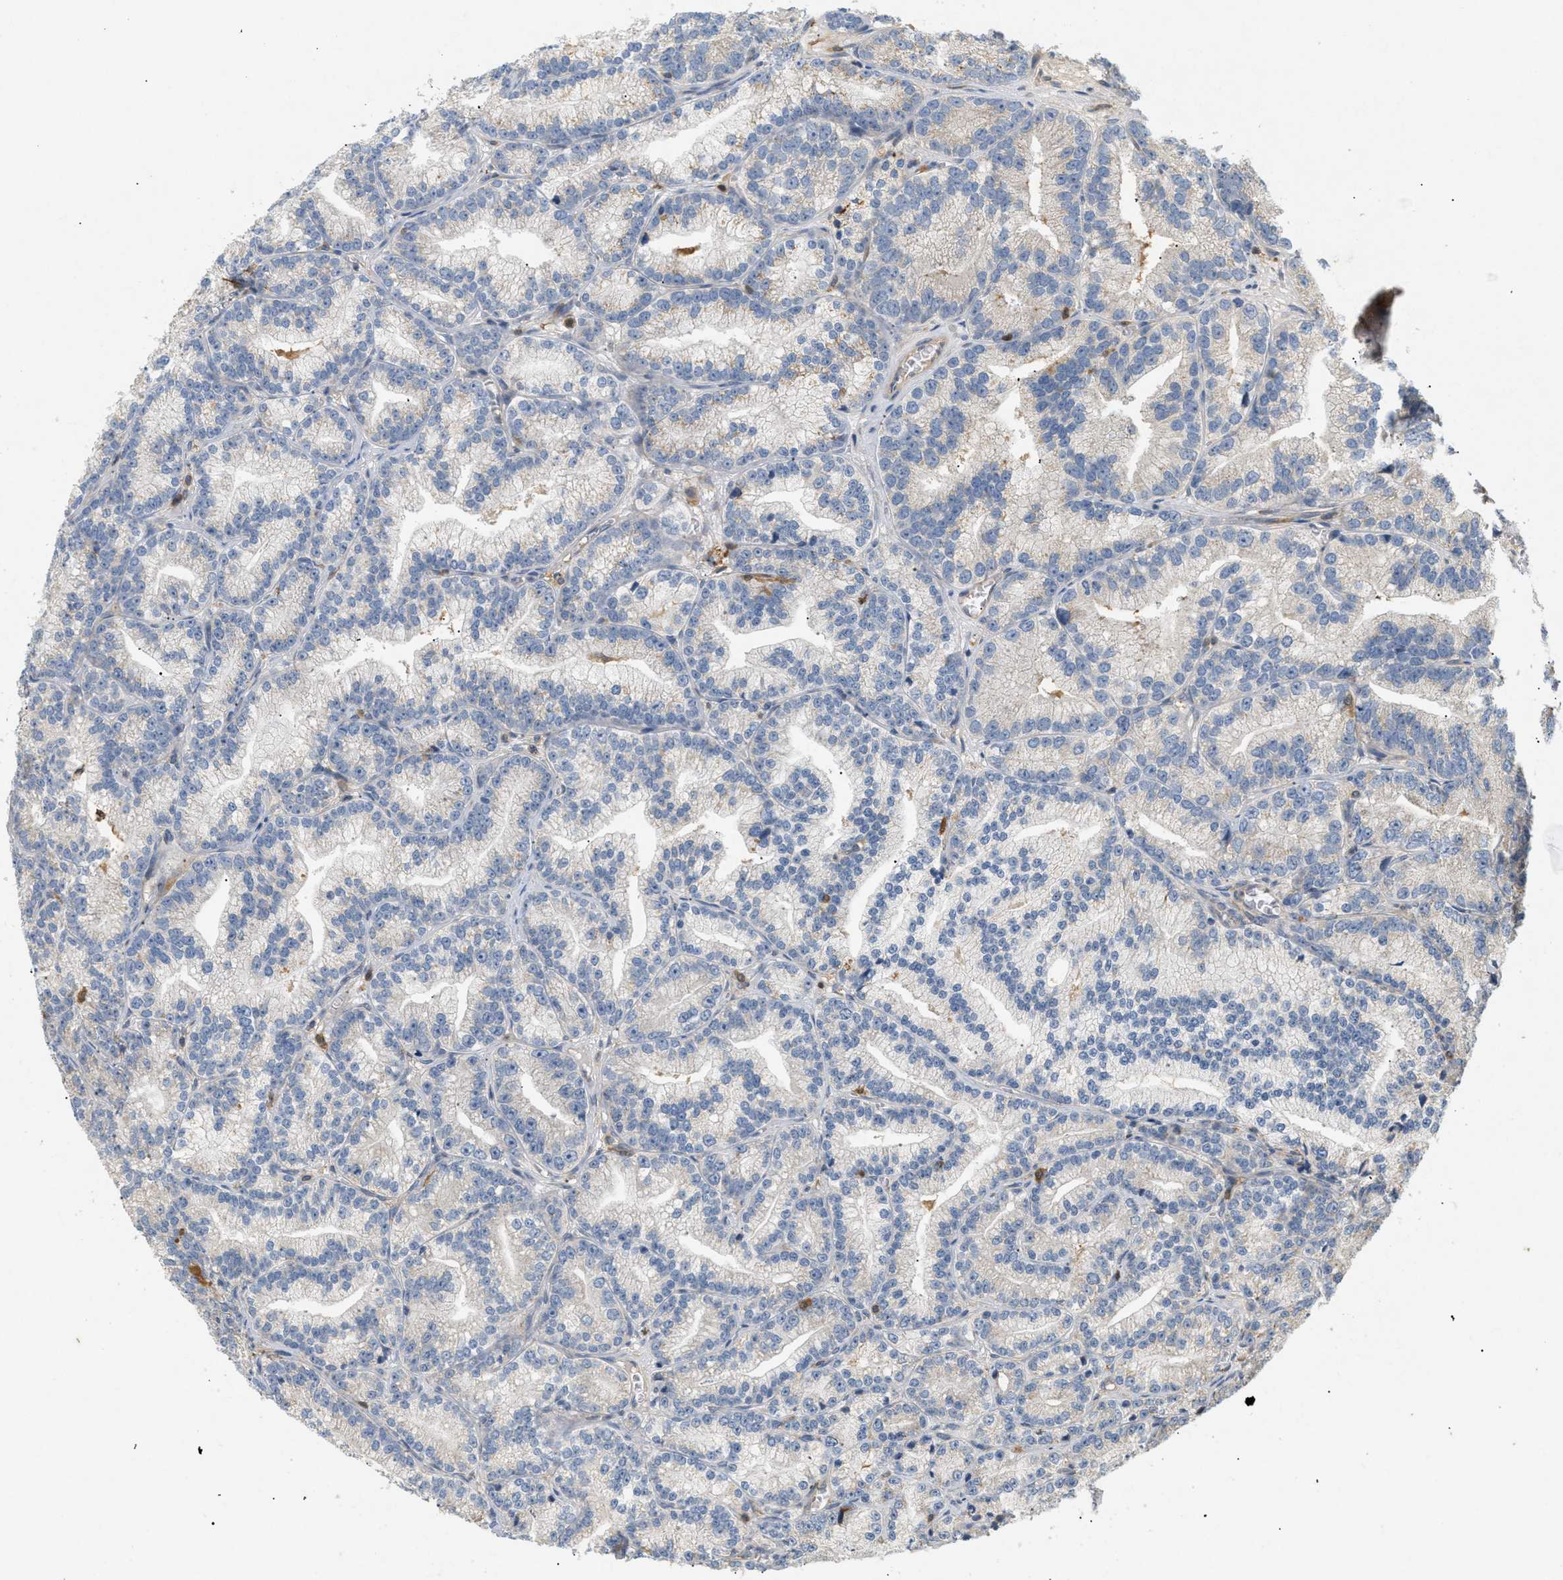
{"staining": {"intensity": "negative", "quantity": "none", "location": "none"}, "tissue": "prostate cancer", "cell_type": "Tumor cells", "image_type": "cancer", "snomed": [{"axis": "morphology", "description": "Adenocarcinoma, Low grade"}, {"axis": "topography", "description": "Prostate"}], "caption": "High power microscopy image of an immunohistochemistry (IHC) image of adenocarcinoma (low-grade) (prostate), revealing no significant expression in tumor cells. (DAB (3,3'-diaminobenzidine) IHC with hematoxylin counter stain).", "gene": "FARS2", "patient": {"sex": "male", "age": 89}}